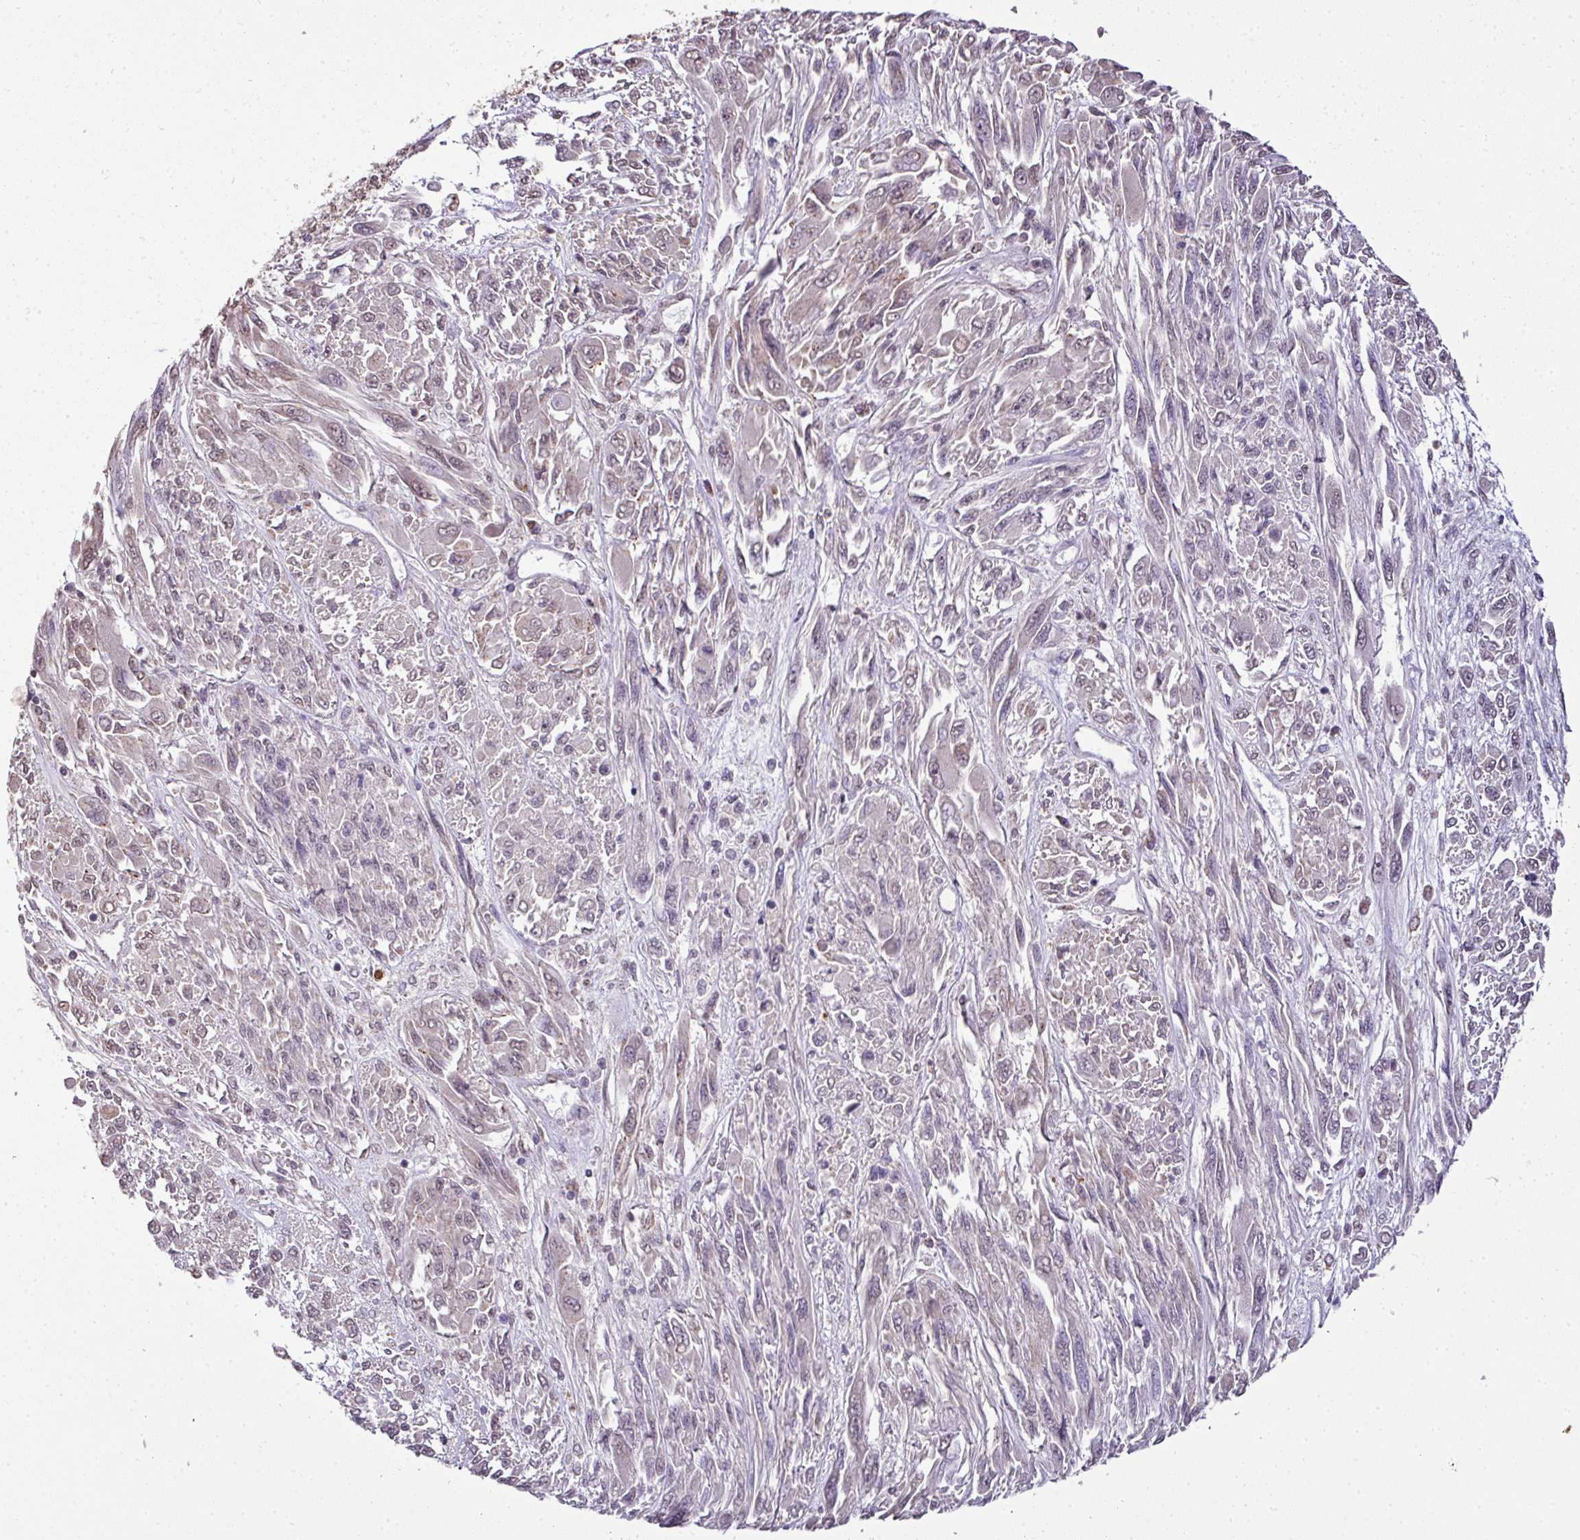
{"staining": {"intensity": "negative", "quantity": "none", "location": "none"}, "tissue": "melanoma", "cell_type": "Tumor cells", "image_type": "cancer", "snomed": [{"axis": "morphology", "description": "Malignant melanoma, NOS"}, {"axis": "topography", "description": "Skin"}], "caption": "Malignant melanoma was stained to show a protein in brown. There is no significant positivity in tumor cells.", "gene": "JPH2", "patient": {"sex": "female", "age": 91}}